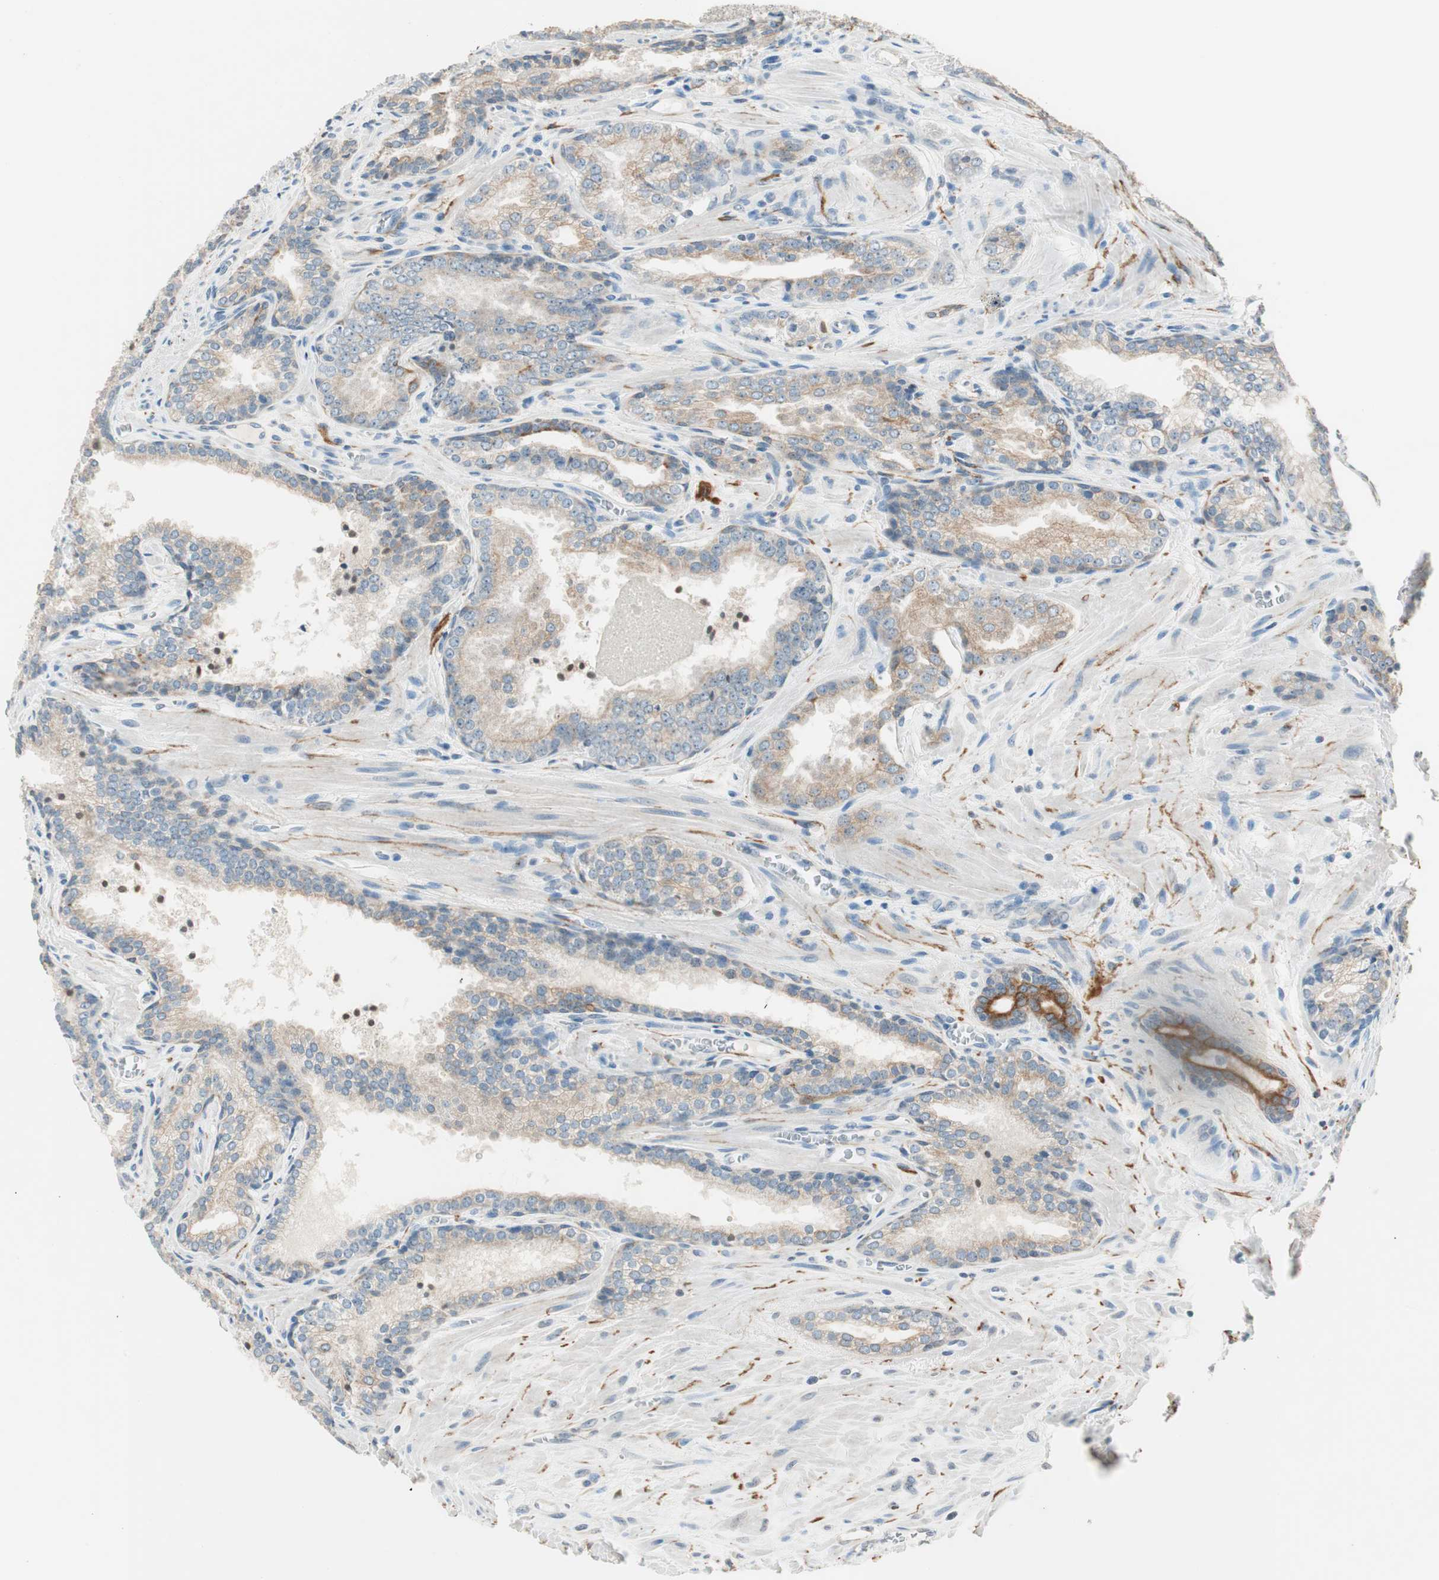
{"staining": {"intensity": "weak", "quantity": ">75%", "location": "cytoplasmic/membranous"}, "tissue": "prostate cancer", "cell_type": "Tumor cells", "image_type": "cancer", "snomed": [{"axis": "morphology", "description": "Adenocarcinoma, Low grade"}, {"axis": "topography", "description": "Prostate"}], "caption": "Prostate adenocarcinoma (low-grade) was stained to show a protein in brown. There is low levels of weak cytoplasmic/membranous staining in about >75% of tumor cells. The protein is stained brown, and the nuclei are stained in blue (DAB IHC with brightfield microscopy, high magnification).", "gene": "GNAO1", "patient": {"sex": "male", "age": 60}}